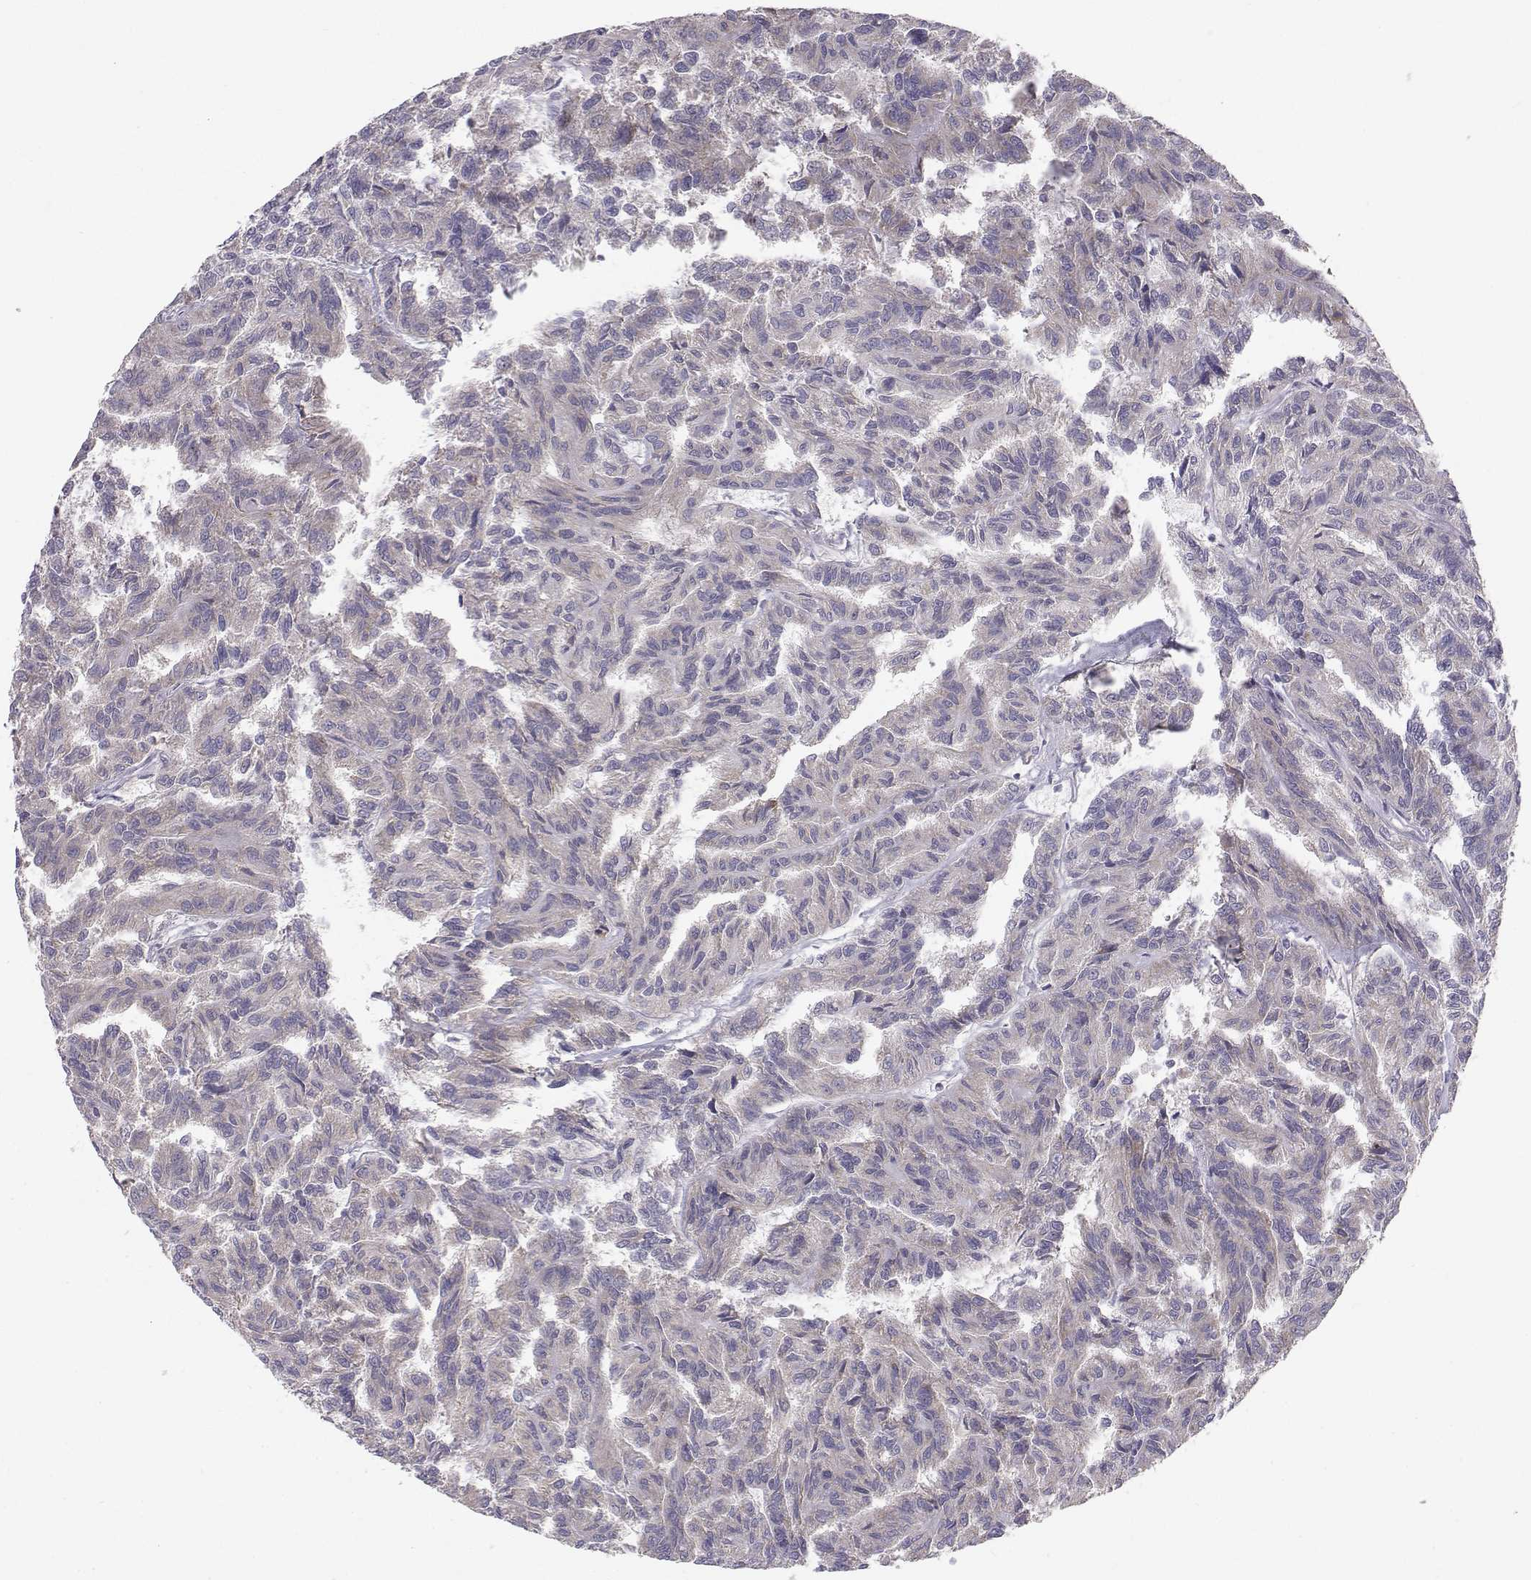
{"staining": {"intensity": "weak", "quantity": "<25%", "location": "cytoplasmic/membranous"}, "tissue": "renal cancer", "cell_type": "Tumor cells", "image_type": "cancer", "snomed": [{"axis": "morphology", "description": "Adenocarcinoma, NOS"}, {"axis": "topography", "description": "Kidney"}], "caption": "Immunohistochemical staining of human renal cancer (adenocarcinoma) reveals no significant staining in tumor cells.", "gene": "PEX5L", "patient": {"sex": "male", "age": 79}}